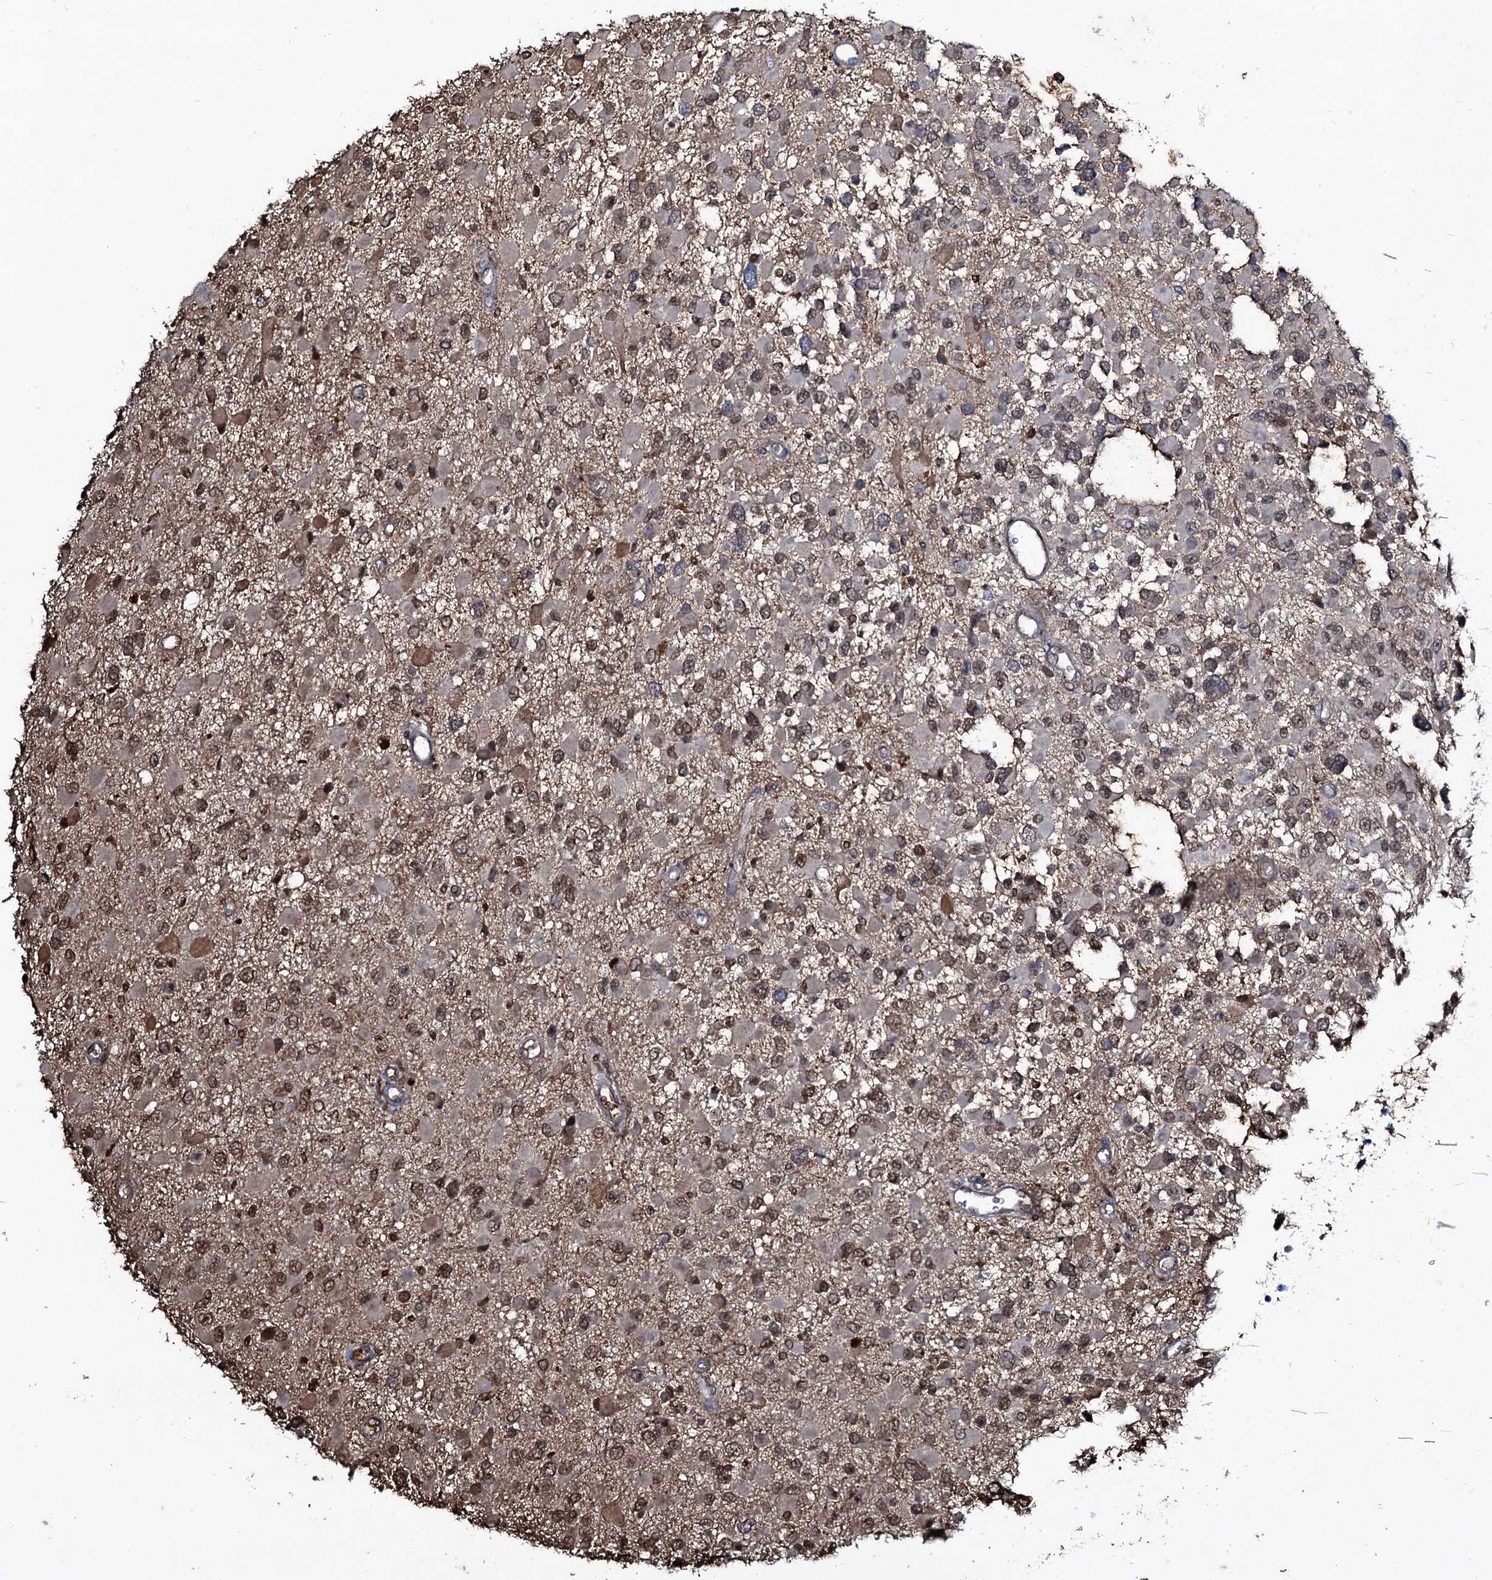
{"staining": {"intensity": "moderate", "quantity": "25%-75%", "location": "cytoplasmic/membranous,nuclear"}, "tissue": "glioma", "cell_type": "Tumor cells", "image_type": "cancer", "snomed": [{"axis": "morphology", "description": "Glioma, malignant, High grade"}, {"axis": "topography", "description": "Brain"}], "caption": "A brown stain shows moderate cytoplasmic/membranous and nuclear positivity of a protein in human glioma tumor cells.", "gene": "EDN1", "patient": {"sex": "male", "age": 53}}